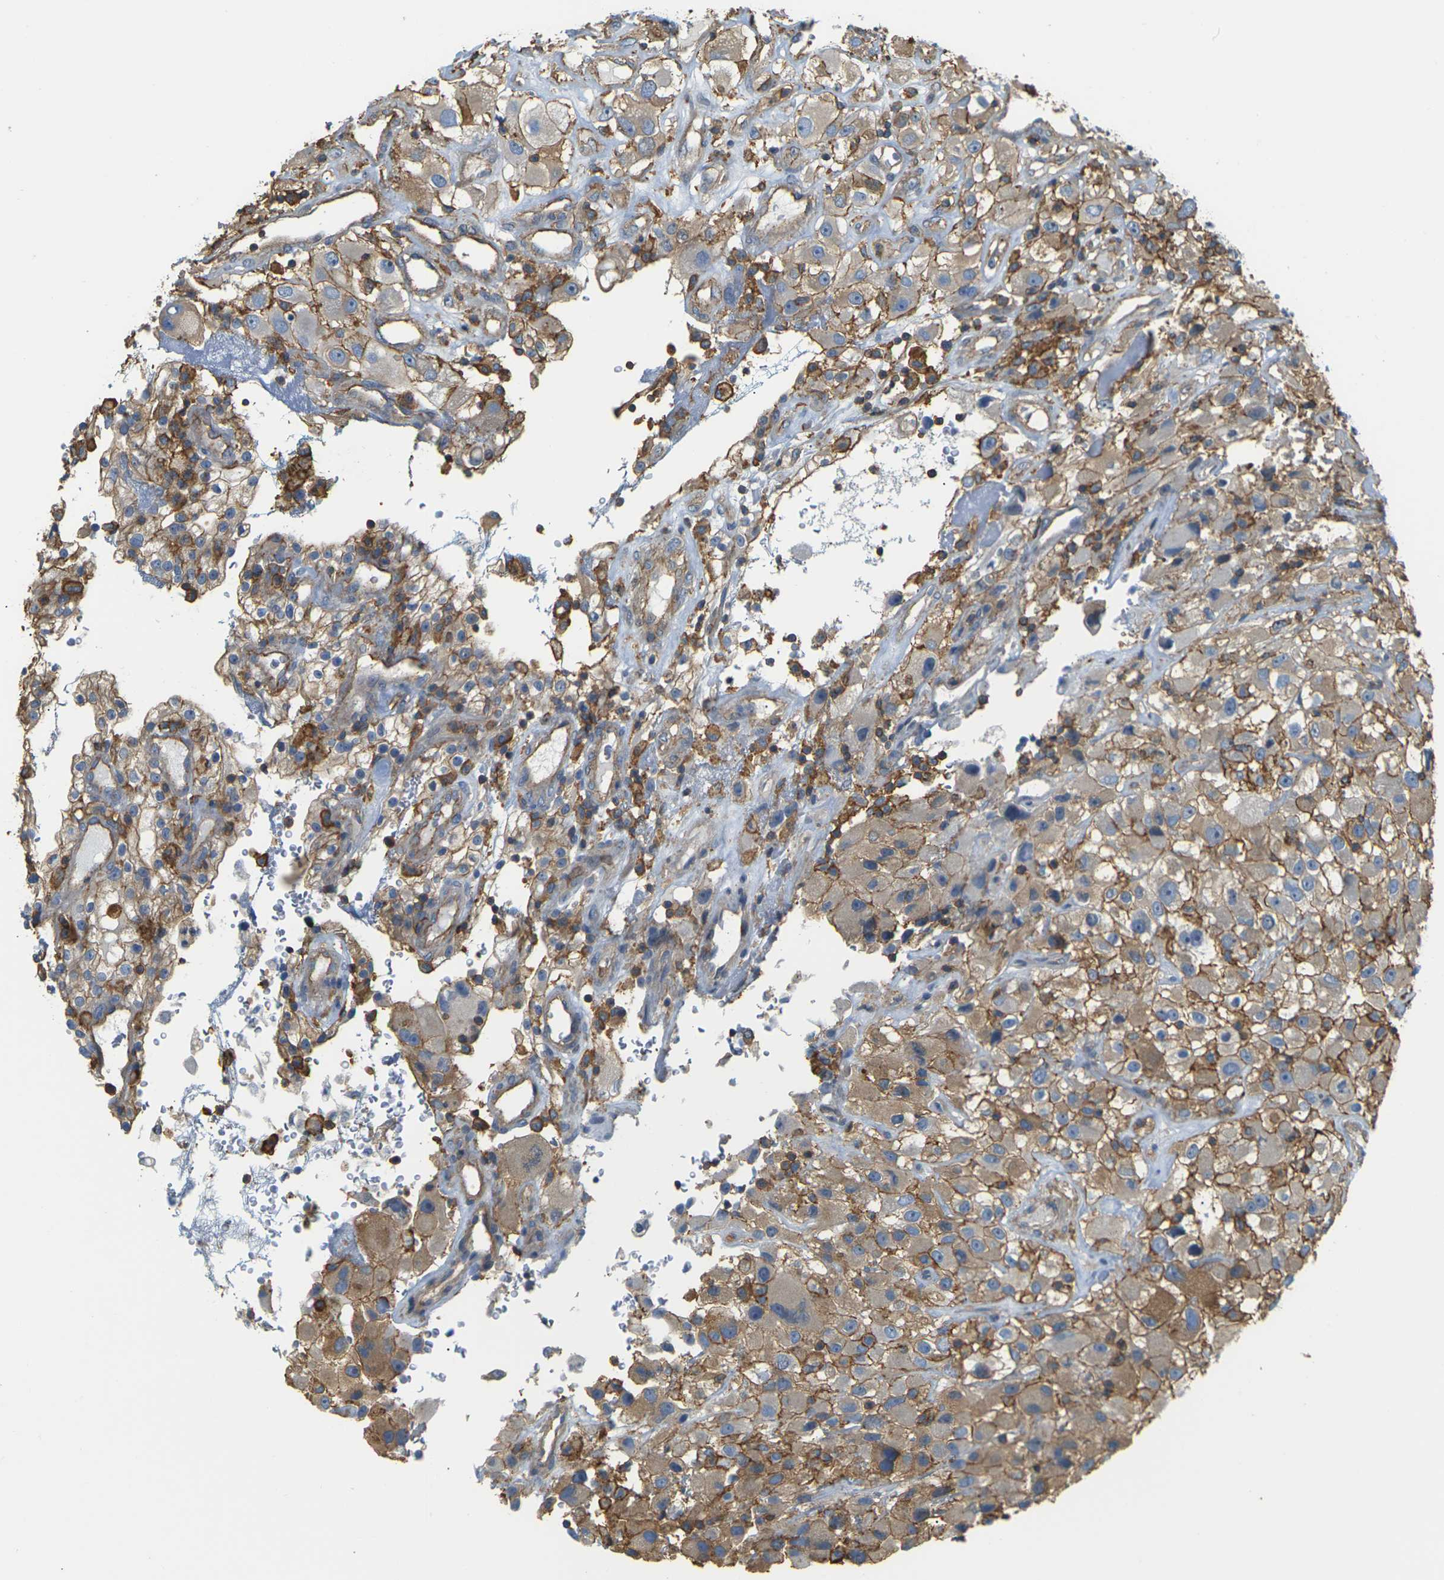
{"staining": {"intensity": "moderate", "quantity": ">75%", "location": "cytoplasmic/membranous"}, "tissue": "renal cancer", "cell_type": "Tumor cells", "image_type": "cancer", "snomed": [{"axis": "morphology", "description": "Adenocarcinoma, NOS"}, {"axis": "topography", "description": "Kidney"}], "caption": "Immunohistochemical staining of renal cancer (adenocarcinoma) demonstrates medium levels of moderate cytoplasmic/membranous protein staining in approximately >75% of tumor cells. (DAB (3,3'-diaminobenzidine) IHC, brown staining for protein, blue staining for nuclei).", "gene": "IQGAP1", "patient": {"sex": "female", "age": 52}}